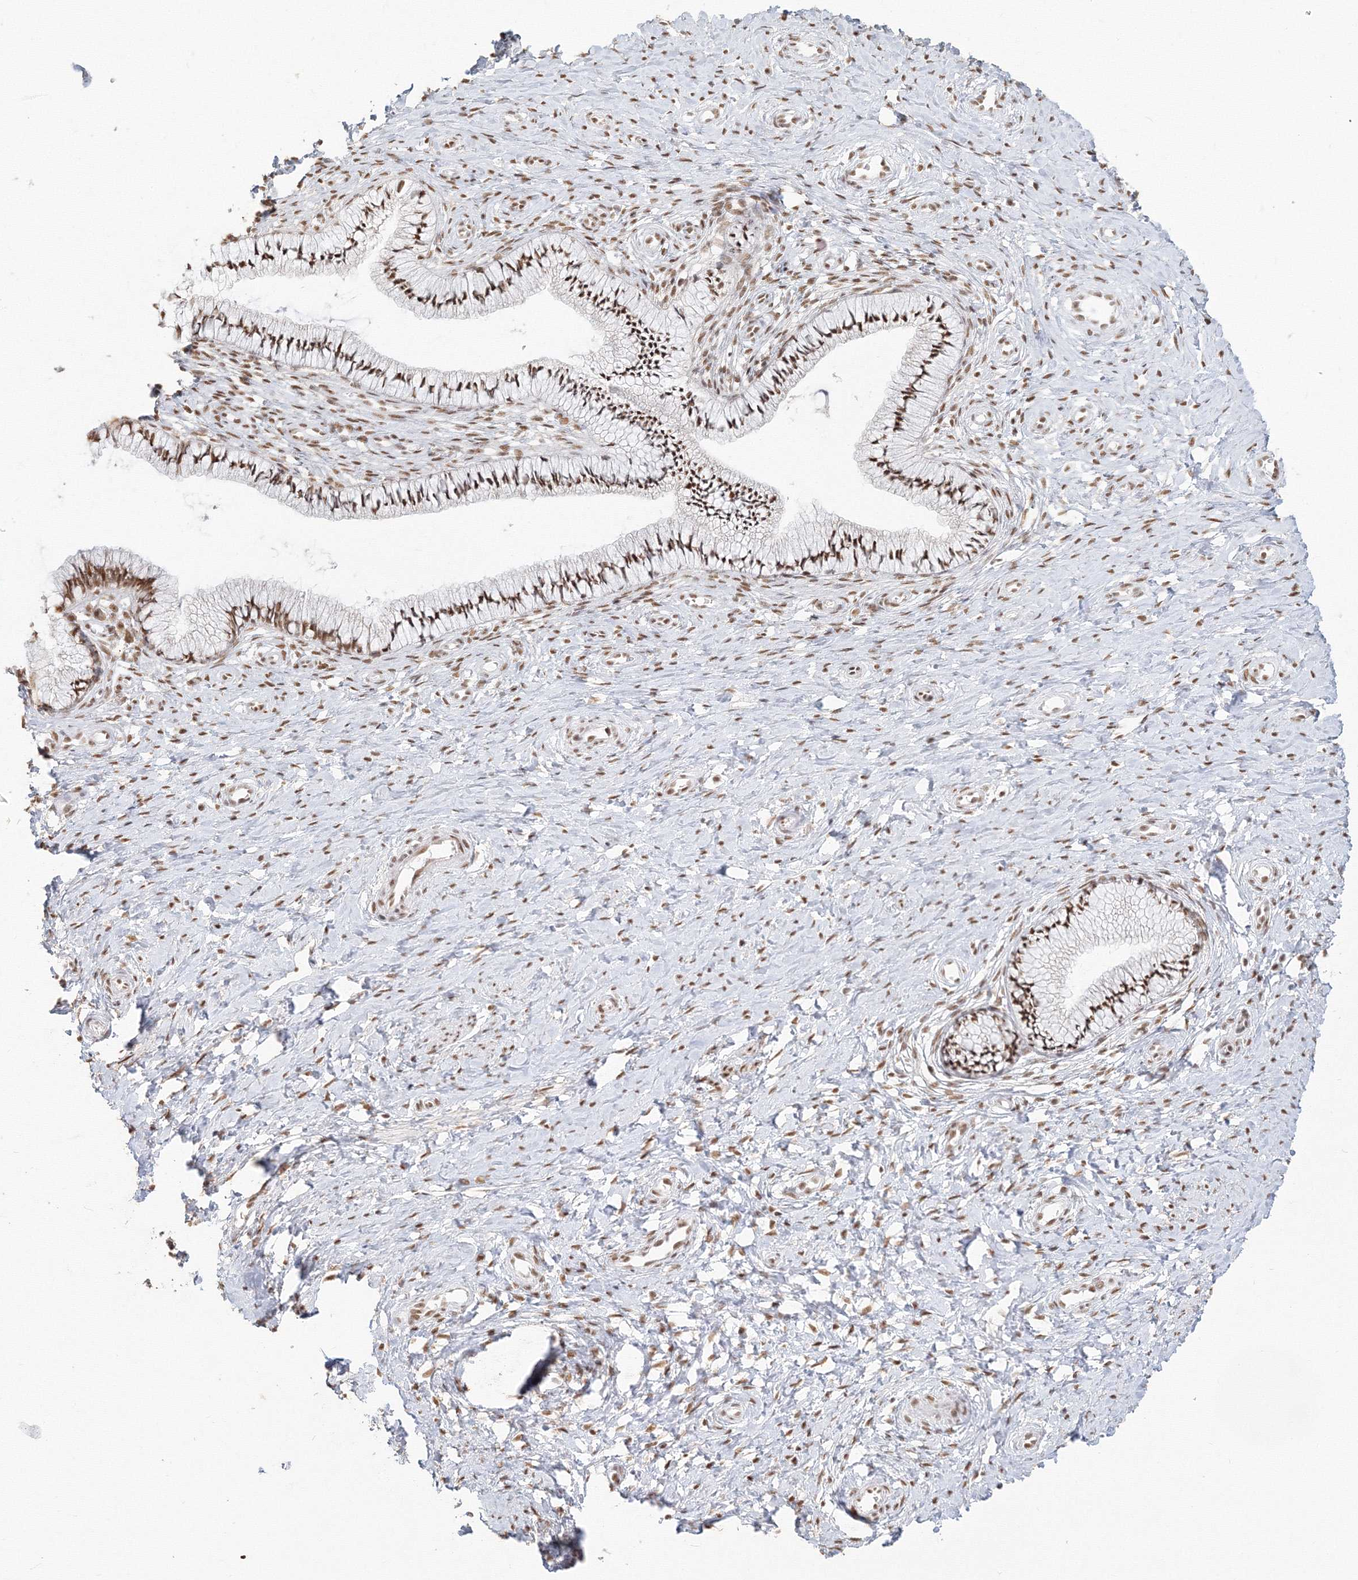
{"staining": {"intensity": "moderate", "quantity": ">75%", "location": "nuclear"}, "tissue": "cervix", "cell_type": "Glandular cells", "image_type": "normal", "snomed": [{"axis": "morphology", "description": "Normal tissue, NOS"}, {"axis": "topography", "description": "Cervix"}], "caption": "Immunohistochemistry of benign human cervix reveals medium levels of moderate nuclear positivity in approximately >75% of glandular cells. The staining was performed using DAB (3,3'-diaminobenzidine), with brown indicating positive protein expression. Nuclei are stained blue with hematoxylin.", "gene": "PPP4R2", "patient": {"sex": "female", "age": 36}}